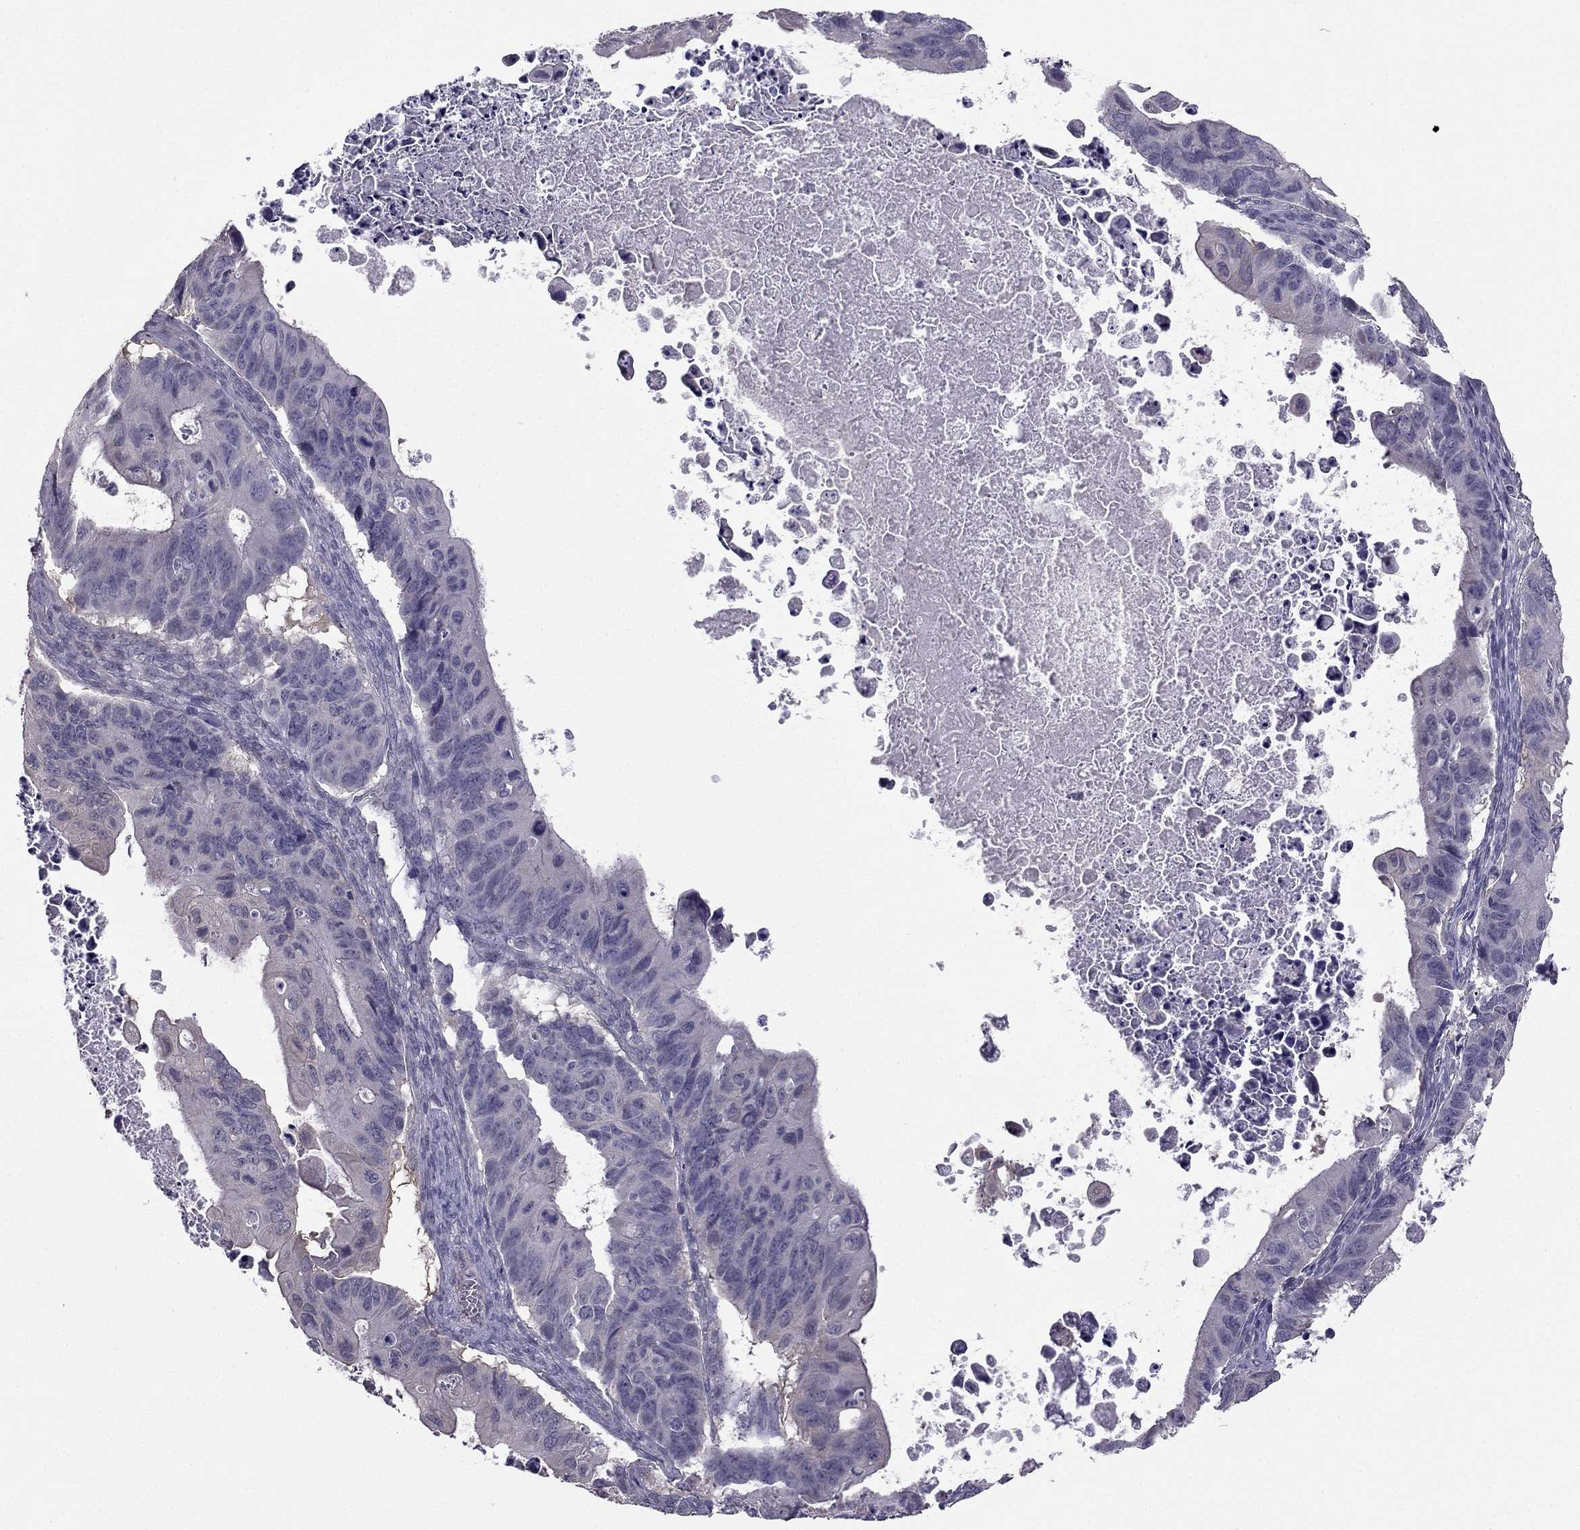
{"staining": {"intensity": "negative", "quantity": "none", "location": "none"}, "tissue": "ovarian cancer", "cell_type": "Tumor cells", "image_type": "cancer", "snomed": [{"axis": "morphology", "description": "Cystadenocarcinoma, mucinous, NOS"}, {"axis": "topography", "description": "Ovary"}], "caption": "High magnification brightfield microscopy of ovarian mucinous cystadenocarcinoma stained with DAB (3,3'-diaminobenzidine) (brown) and counterstained with hematoxylin (blue): tumor cells show no significant positivity.", "gene": "HSFX1", "patient": {"sex": "female", "age": 64}}